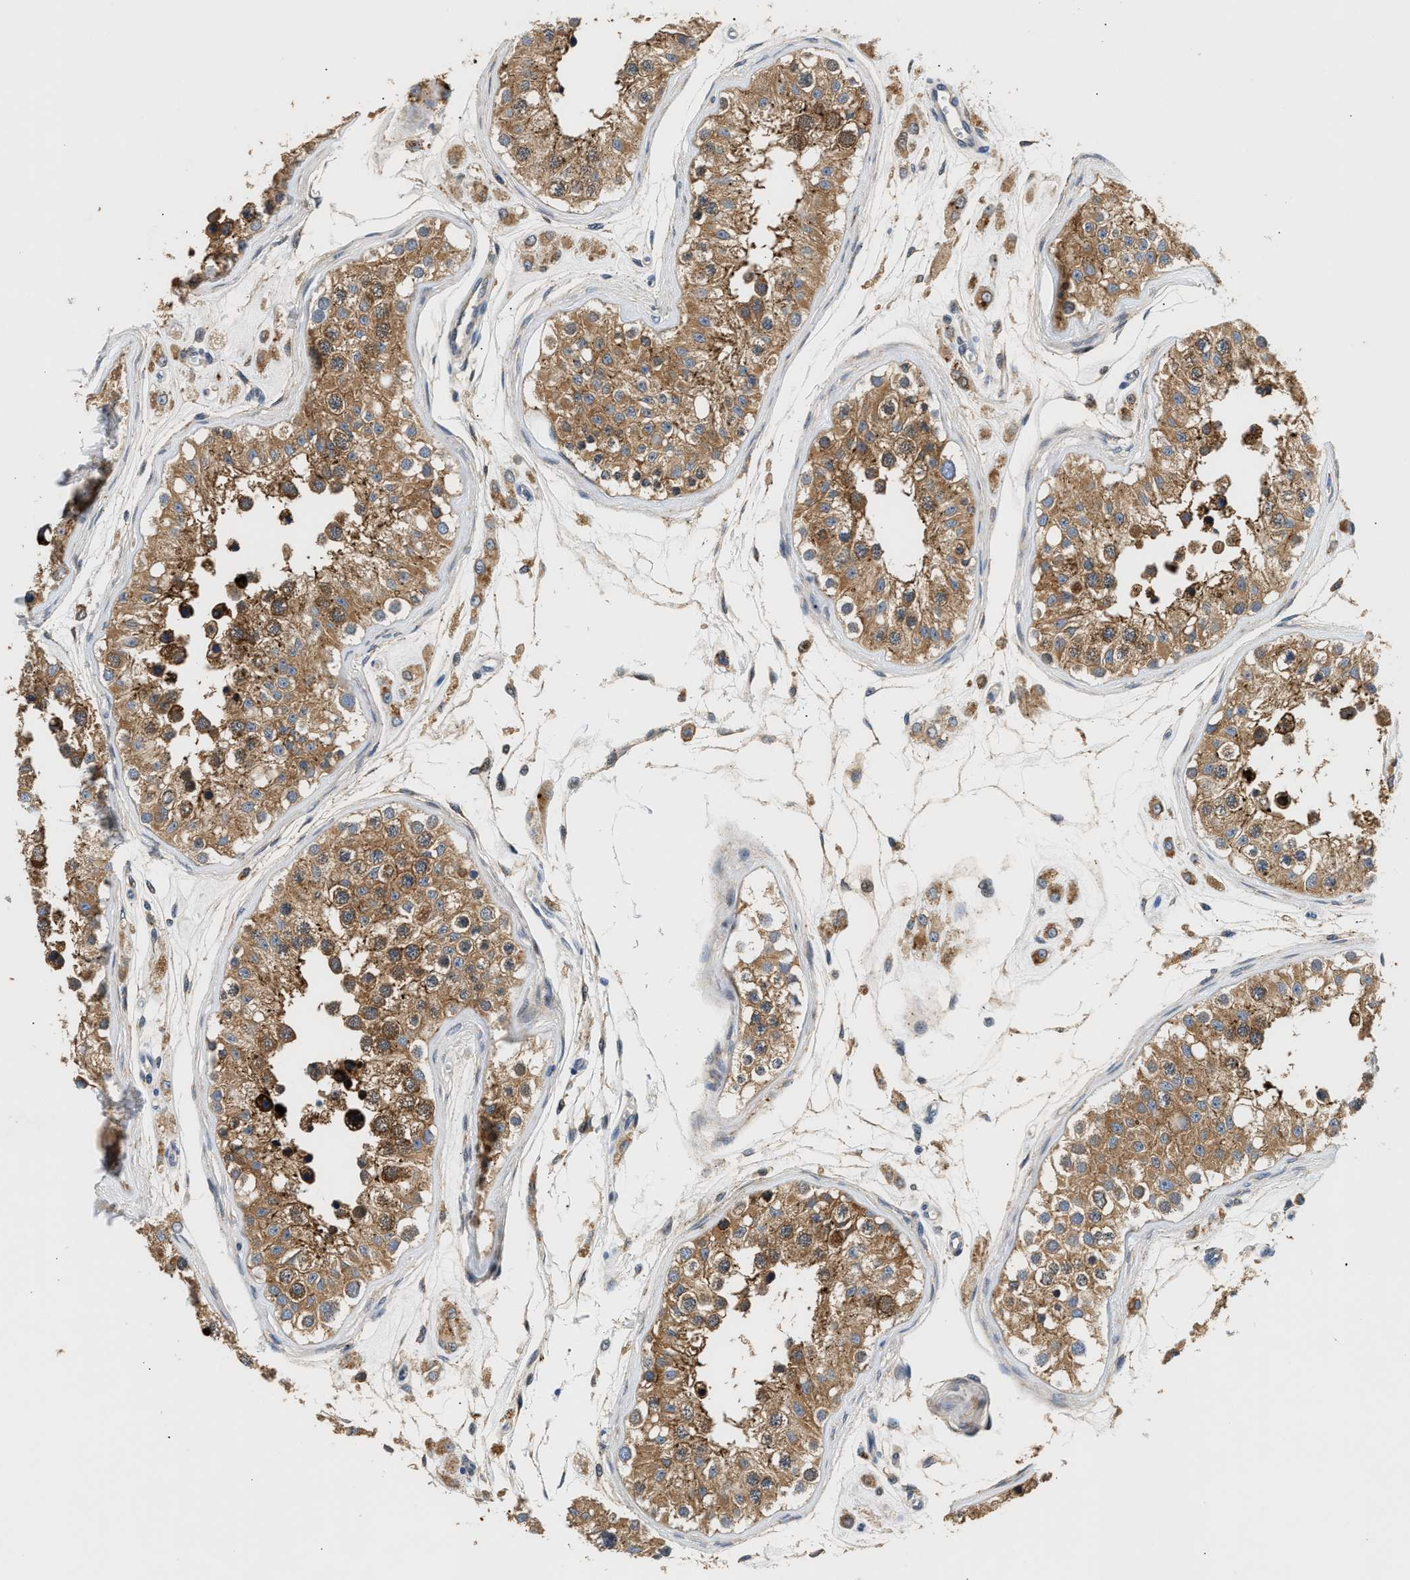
{"staining": {"intensity": "moderate", "quantity": ">75%", "location": "cytoplasmic/membranous"}, "tissue": "testis", "cell_type": "Cells in seminiferous ducts", "image_type": "normal", "snomed": [{"axis": "morphology", "description": "Normal tissue, NOS"}, {"axis": "morphology", "description": "Adenocarcinoma, metastatic, NOS"}, {"axis": "topography", "description": "Testis"}], "caption": "Testis stained with DAB immunohistochemistry displays medium levels of moderate cytoplasmic/membranous positivity in about >75% of cells in seminiferous ducts. The staining was performed using DAB (3,3'-diaminobenzidine) to visualize the protein expression in brown, while the nuclei were stained in blue with hematoxylin (Magnification: 20x).", "gene": "AMZ1", "patient": {"sex": "male", "age": 26}}